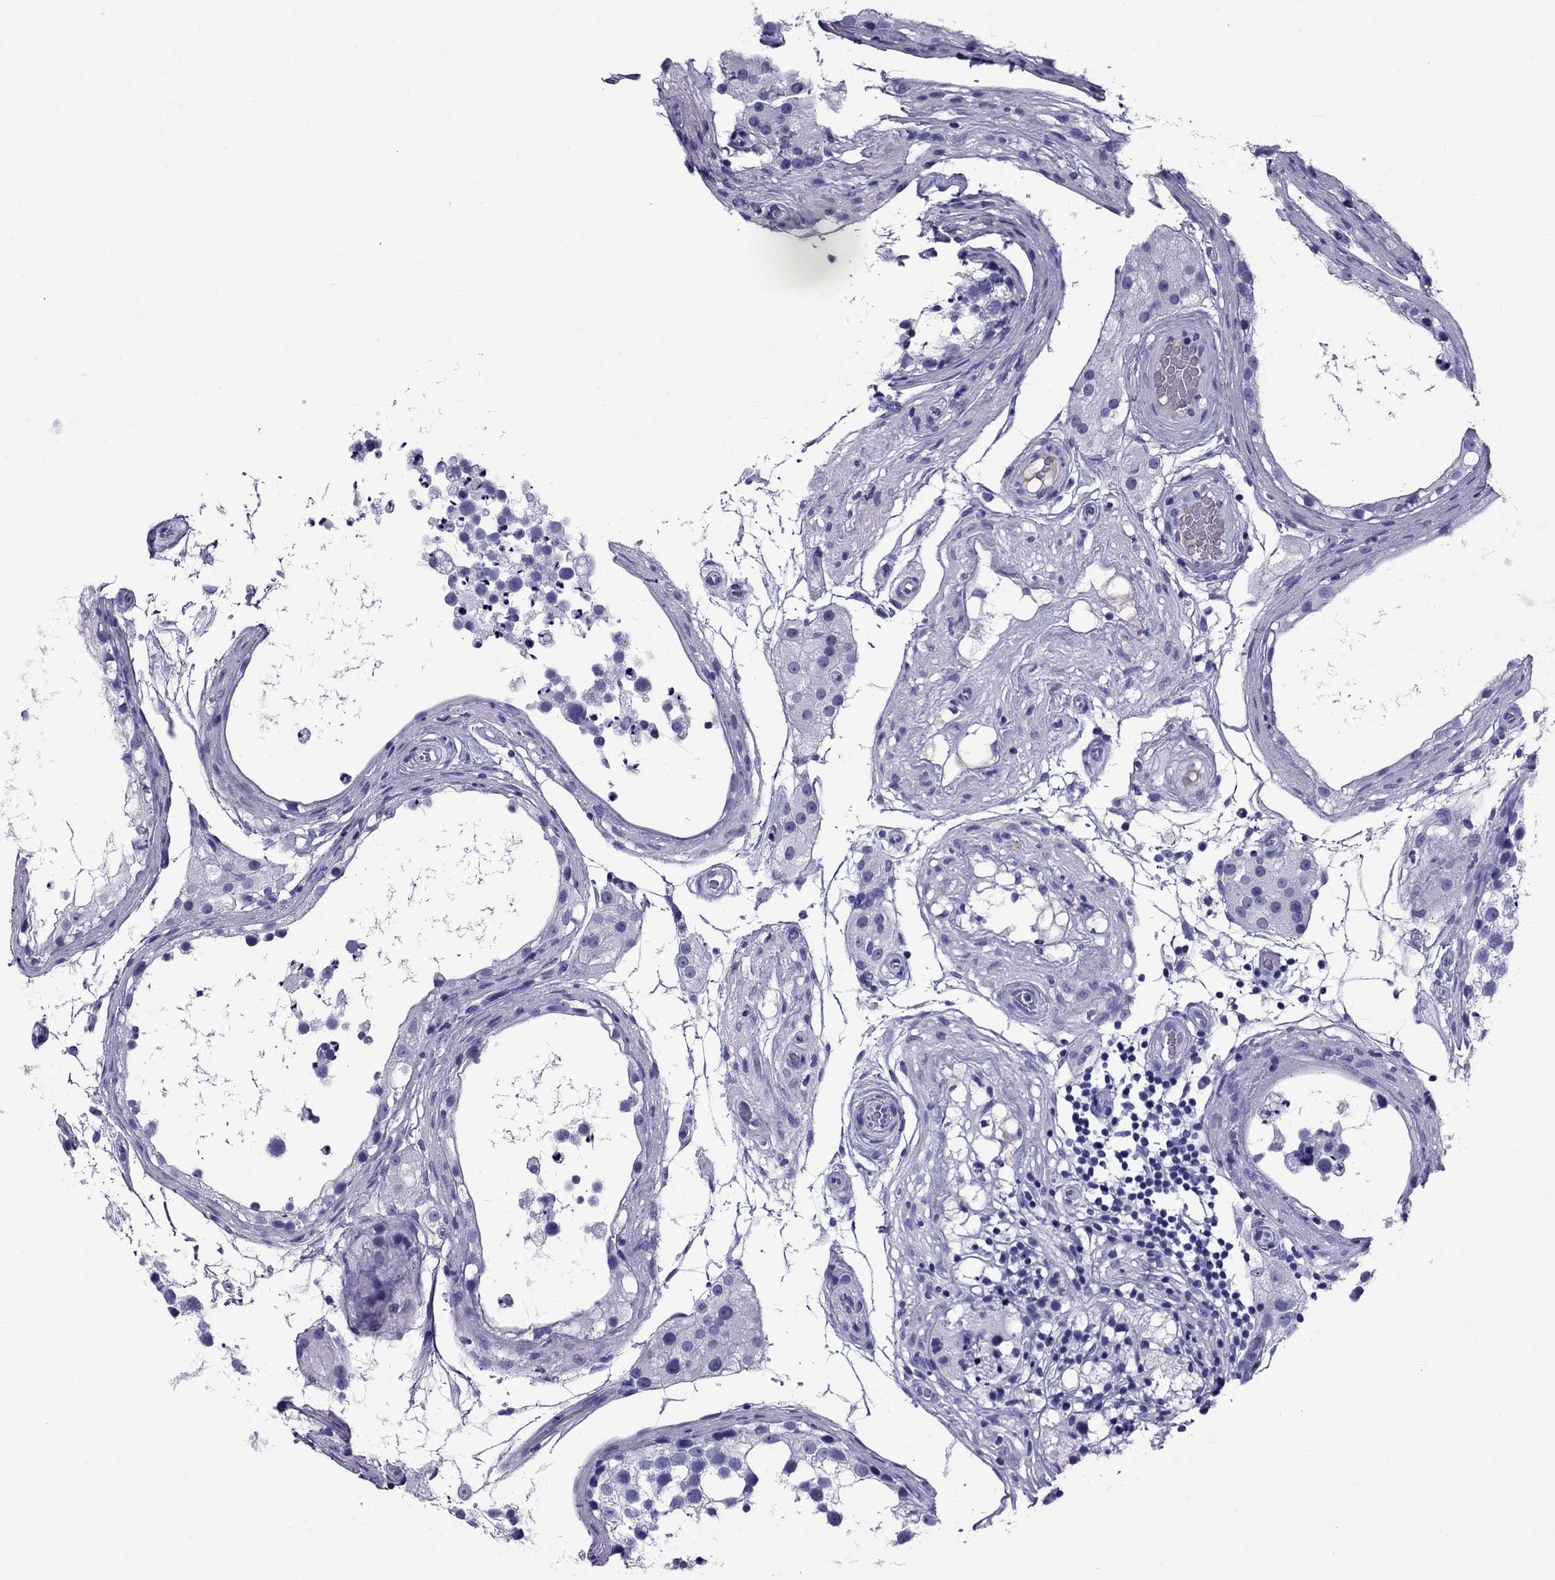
{"staining": {"intensity": "negative", "quantity": "none", "location": "none"}, "tissue": "testis", "cell_type": "Cells in seminiferous ducts", "image_type": "normal", "snomed": [{"axis": "morphology", "description": "Normal tissue, NOS"}, {"axis": "morphology", "description": "Seminoma, NOS"}, {"axis": "topography", "description": "Testis"}], "caption": "Cells in seminiferous ducts show no significant protein expression in unremarkable testis.", "gene": "SCART1", "patient": {"sex": "male", "age": 65}}